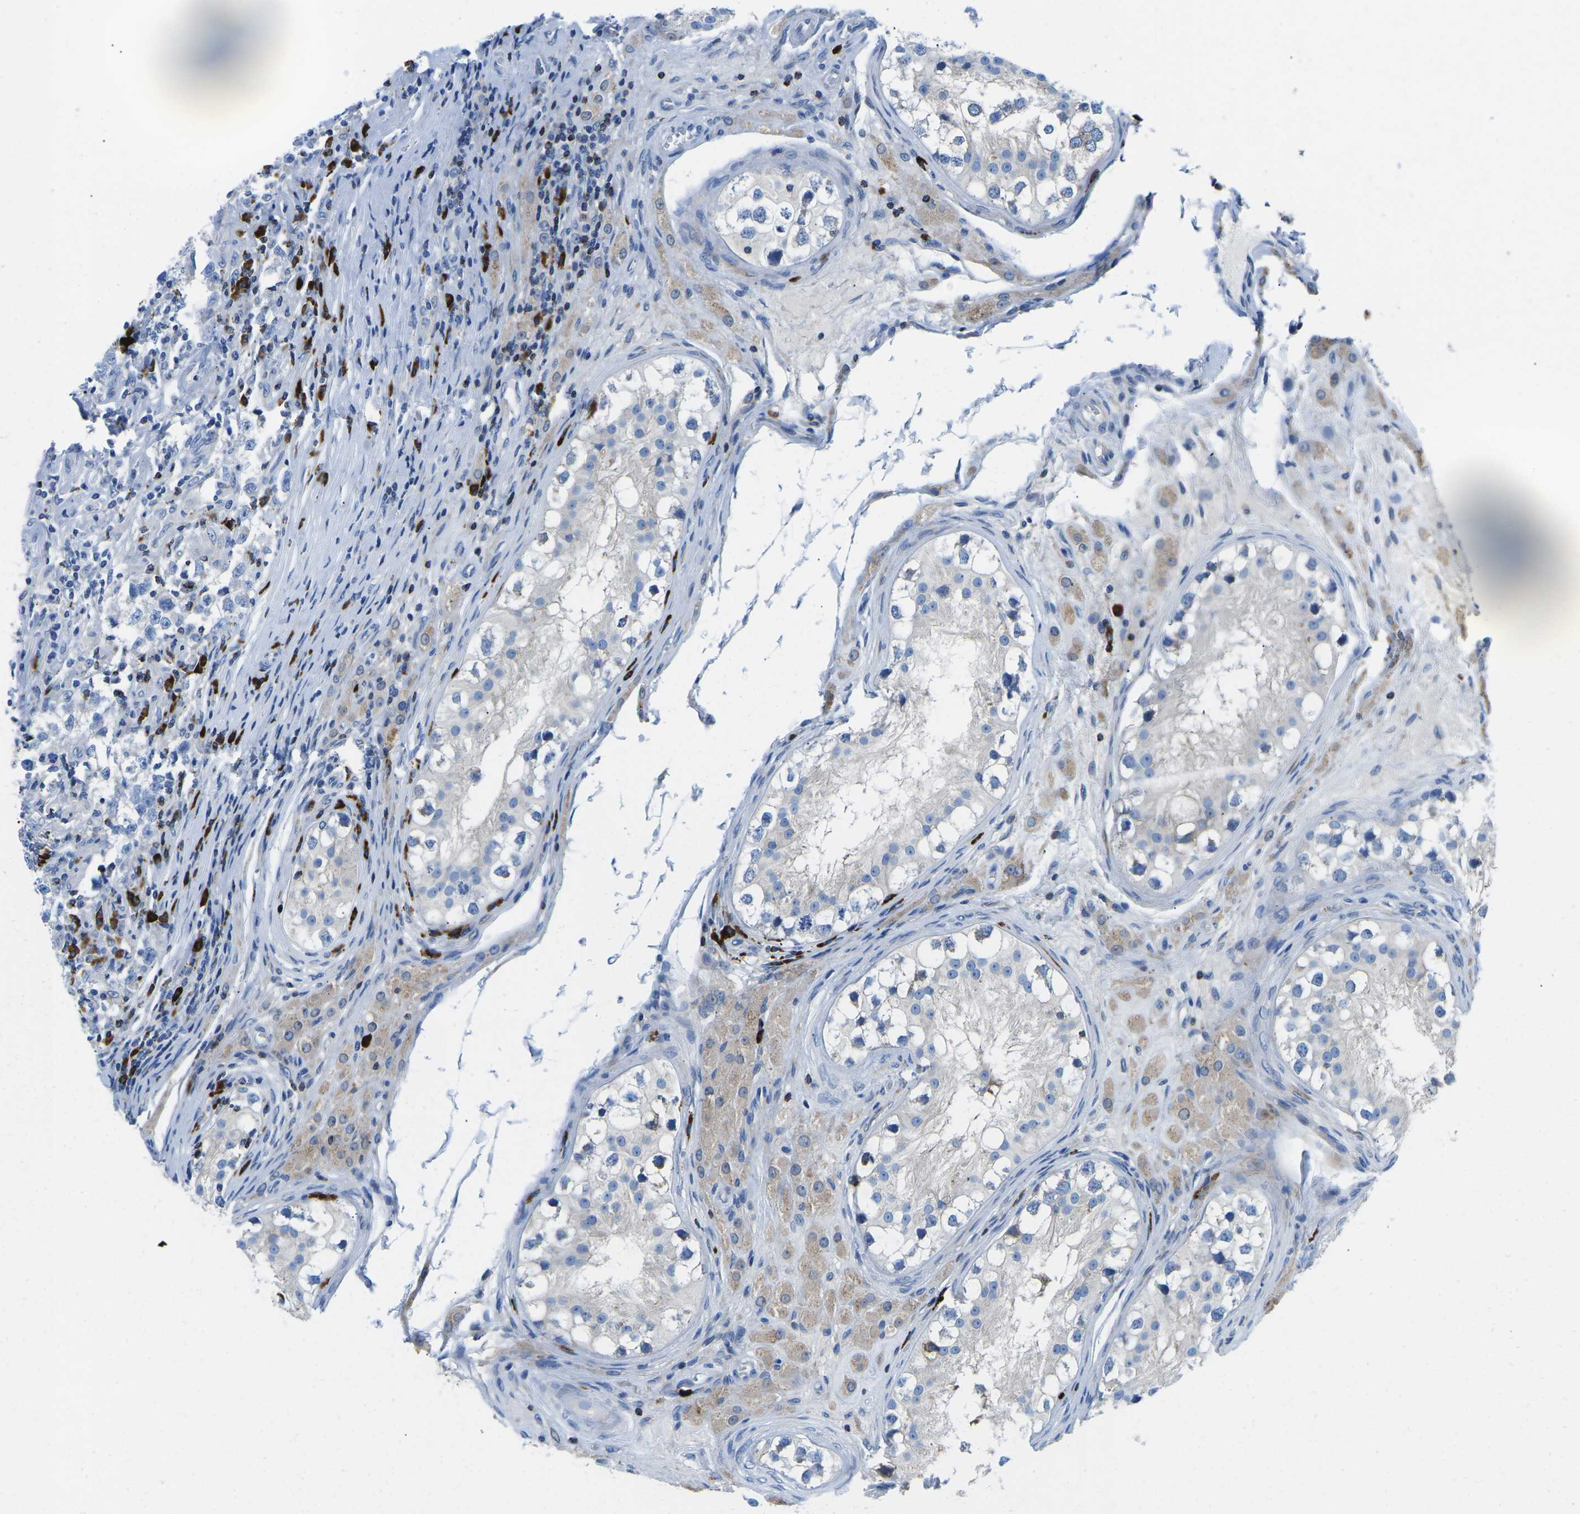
{"staining": {"intensity": "negative", "quantity": "none", "location": "none"}, "tissue": "testis cancer", "cell_type": "Tumor cells", "image_type": "cancer", "snomed": [{"axis": "morphology", "description": "Carcinoma, Embryonal, NOS"}, {"axis": "topography", "description": "Testis"}], "caption": "High power microscopy micrograph of an immunohistochemistry image of testis embryonal carcinoma, revealing no significant positivity in tumor cells.", "gene": "MC4R", "patient": {"sex": "male", "age": 21}}